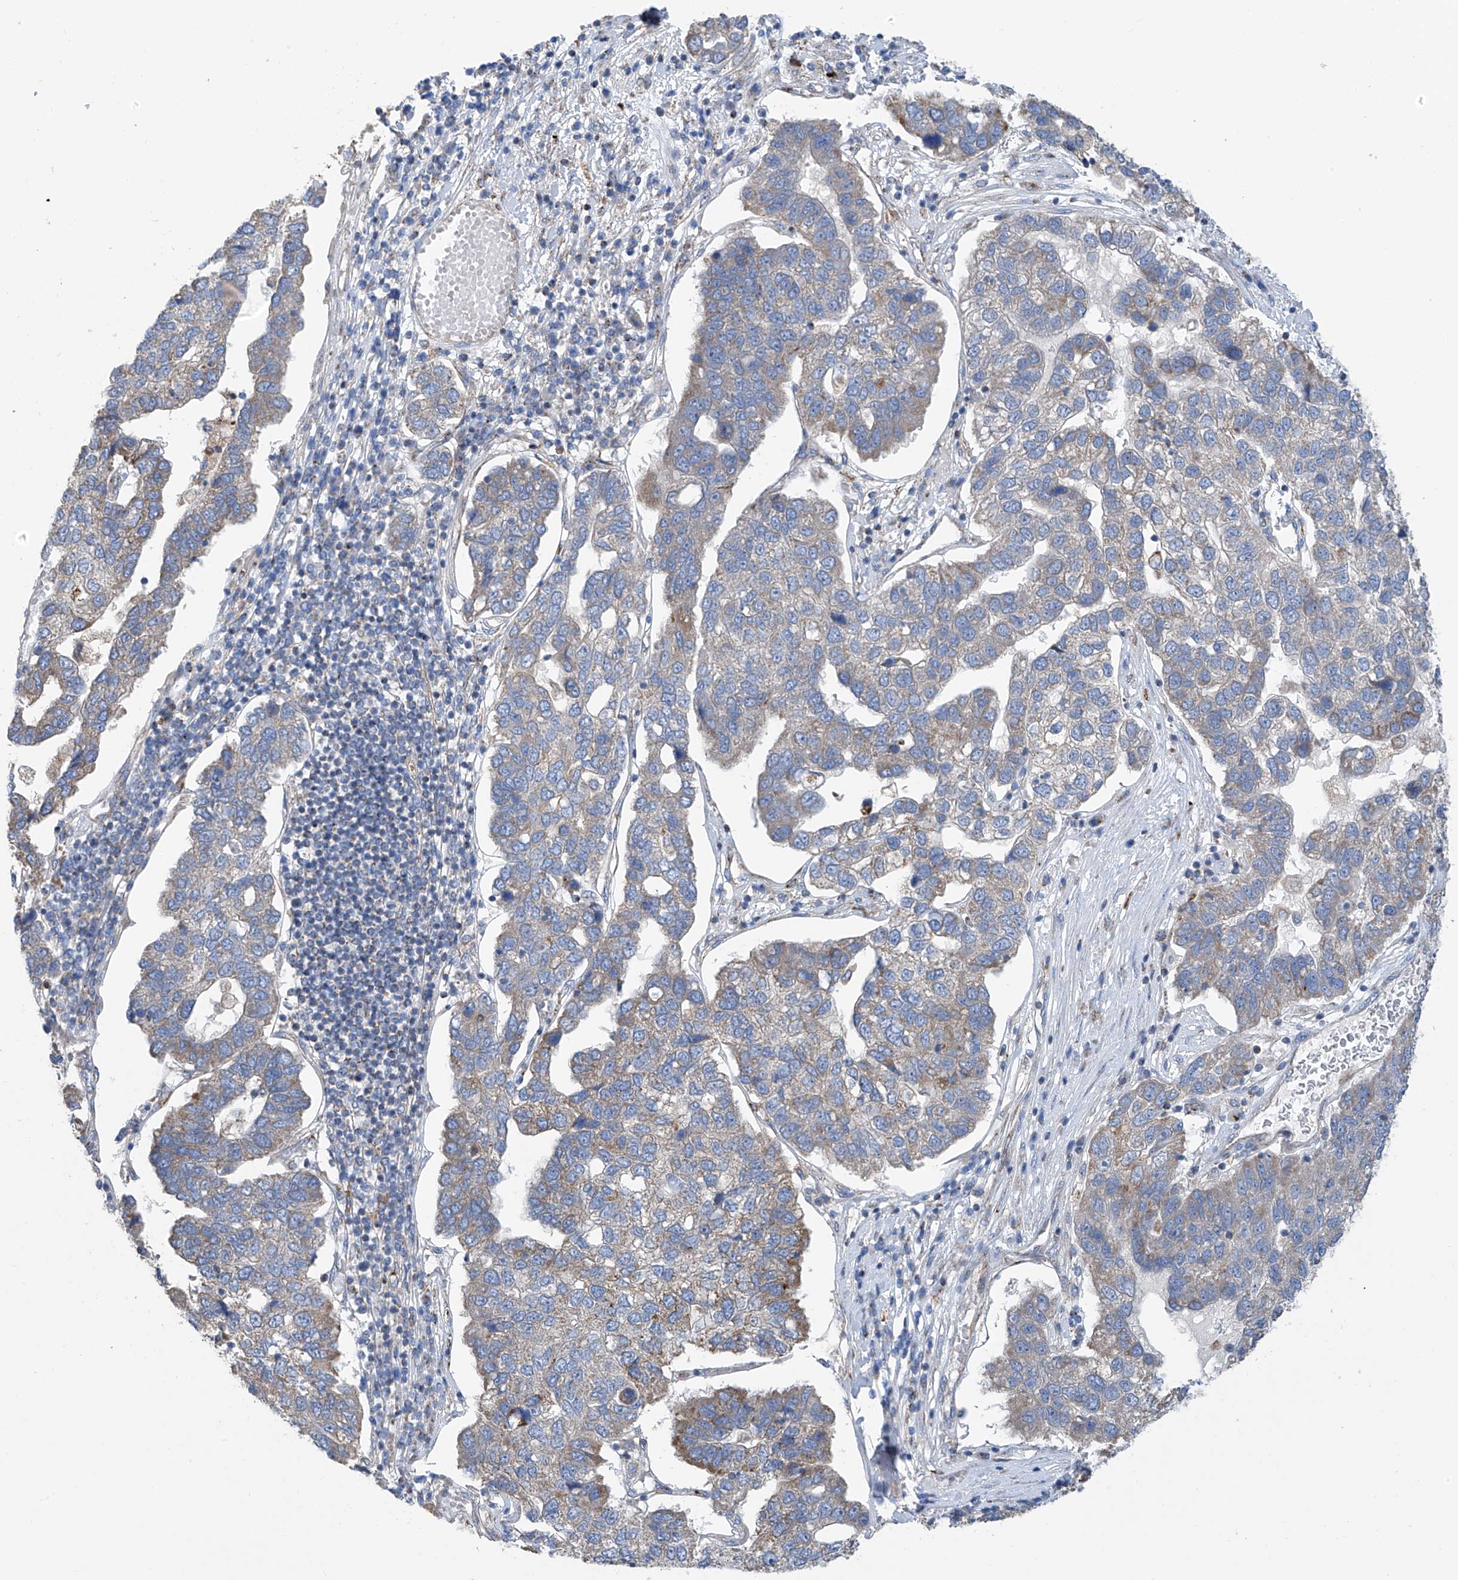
{"staining": {"intensity": "weak", "quantity": "<25%", "location": "cytoplasmic/membranous"}, "tissue": "pancreatic cancer", "cell_type": "Tumor cells", "image_type": "cancer", "snomed": [{"axis": "morphology", "description": "Adenocarcinoma, NOS"}, {"axis": "topography", "description": "Pancreas"}], "caption": "An image of human pancreatic adenocarcinoma is negative for staining in tumor cells.", "gene": "EIF5B", "patient": {"sex": "female", "age": 61}}